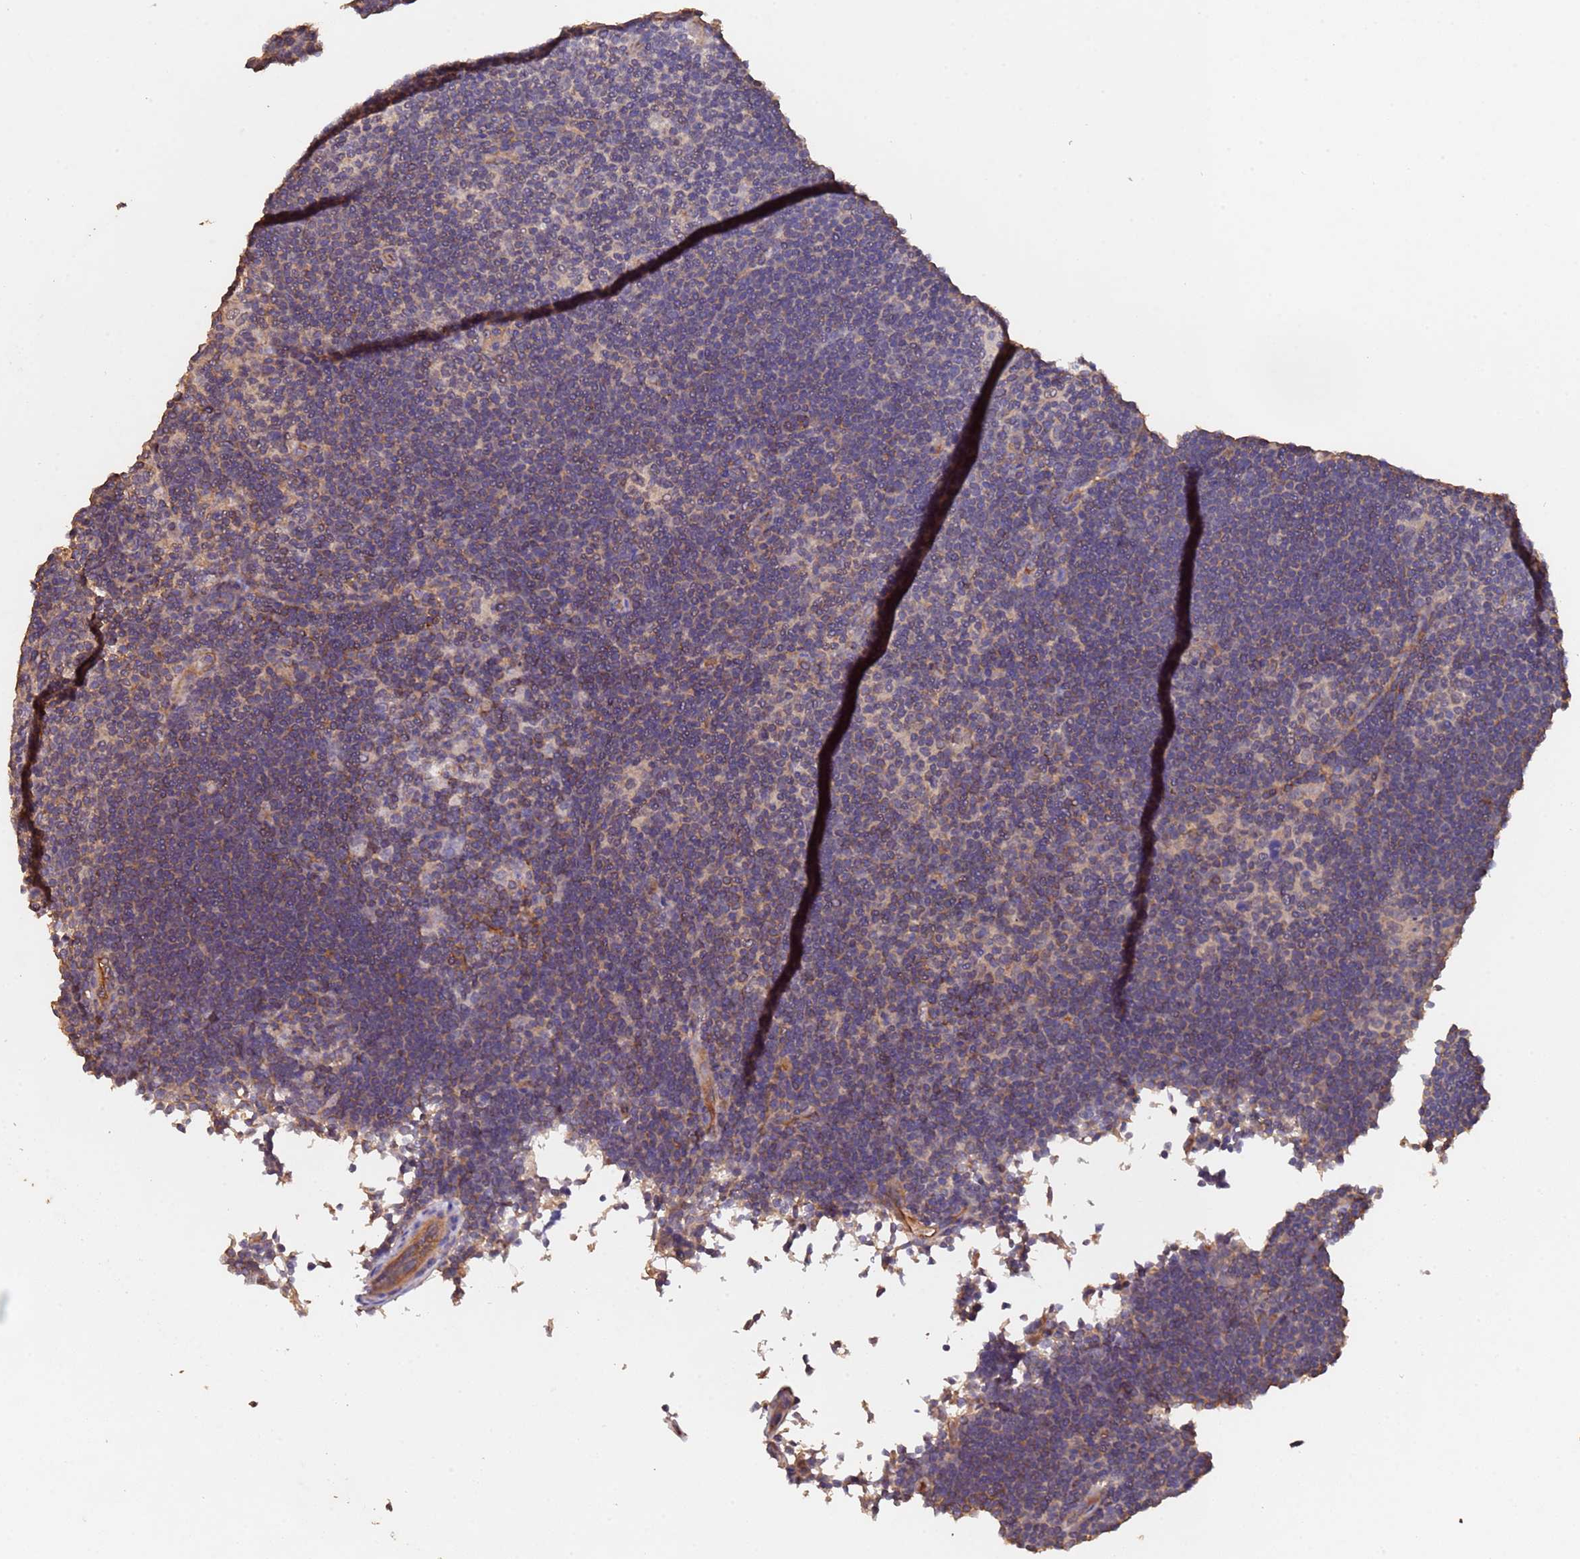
{"staining": {"intensity": "weak", "quantity": "<25%", "location": "cytoplasmic/membranous"}, "tissue": "lymphoma", "cell_type": "Tumor cells", "image_type": "cancer", "snomed": [{"axis": "morphology", "description": "Hodgkin's disease, NOS"}, {"axis": "topography", "description": "Lymph node"}], "caption": "Immunohistochemistry (IHC) image of neoplastic tissue: human lymphoma stained with DAB displays no significant protein expression in tumor cells. (Immunohistochemistry, brightfield microscopy, high magnification).", "gene": "MTX3", "patient": {"sex": "female", "age": 57}}